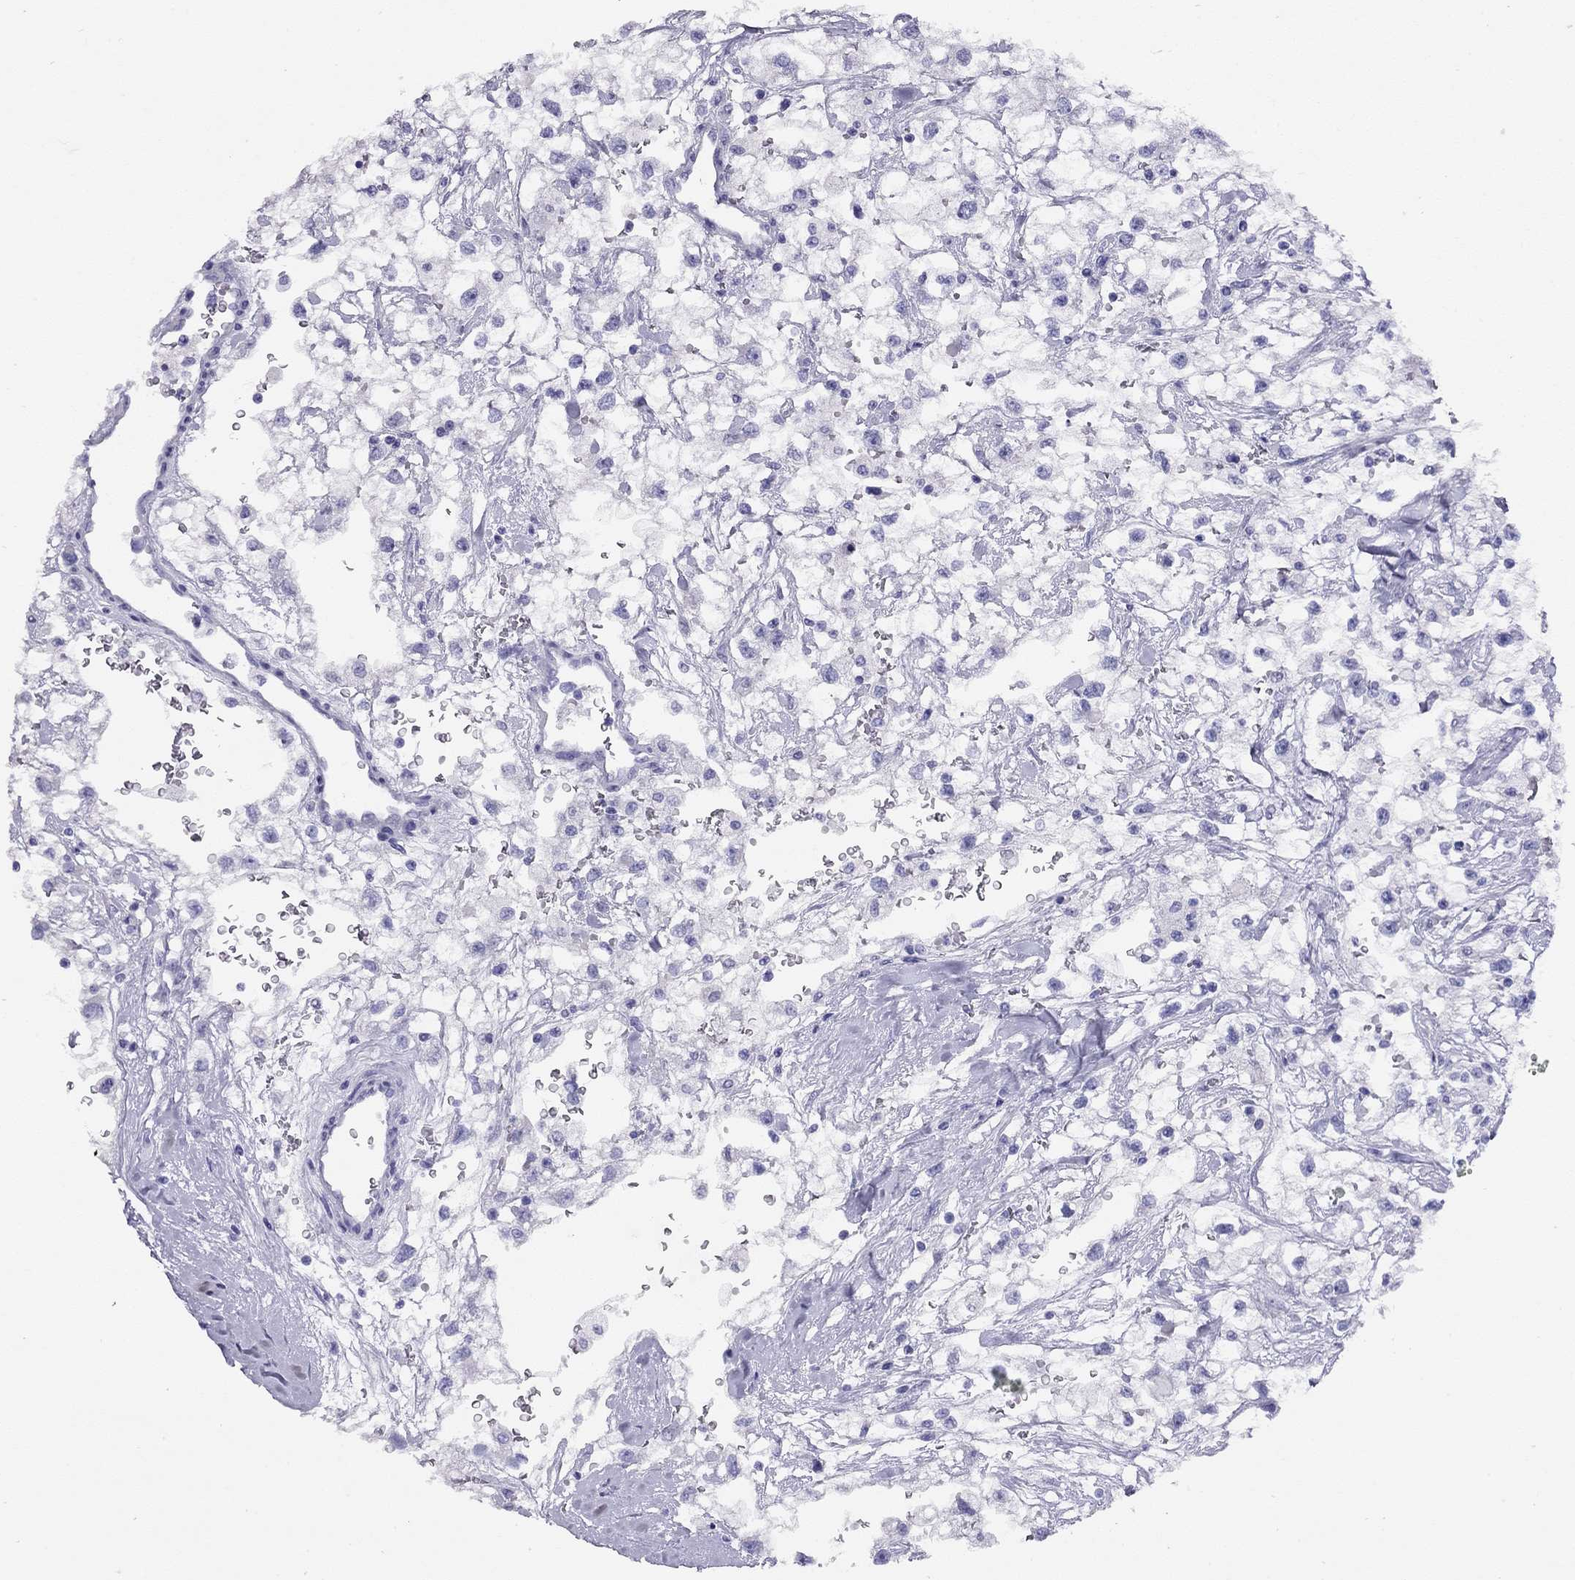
{"staining": {"intensity": "negative", "quantity": "none", "location": "none"}, "tissue": "renal cancer", "cell_type": "Tumor cells", "image_type": "cancer", "snomed": [{"axis": "morphology", "description": "Adenocarcinoma, NOS"}, {"axis": "topography", "description": "Kidney"}], "caption": "High power microscopy micrograph of an IHC histopathology image of renal cancer, revealing no significant staining in tumor cells. Nuclei are stained in blue.", "gene": "LRIT2", "patient": {"sex": "male", "age": 59}}